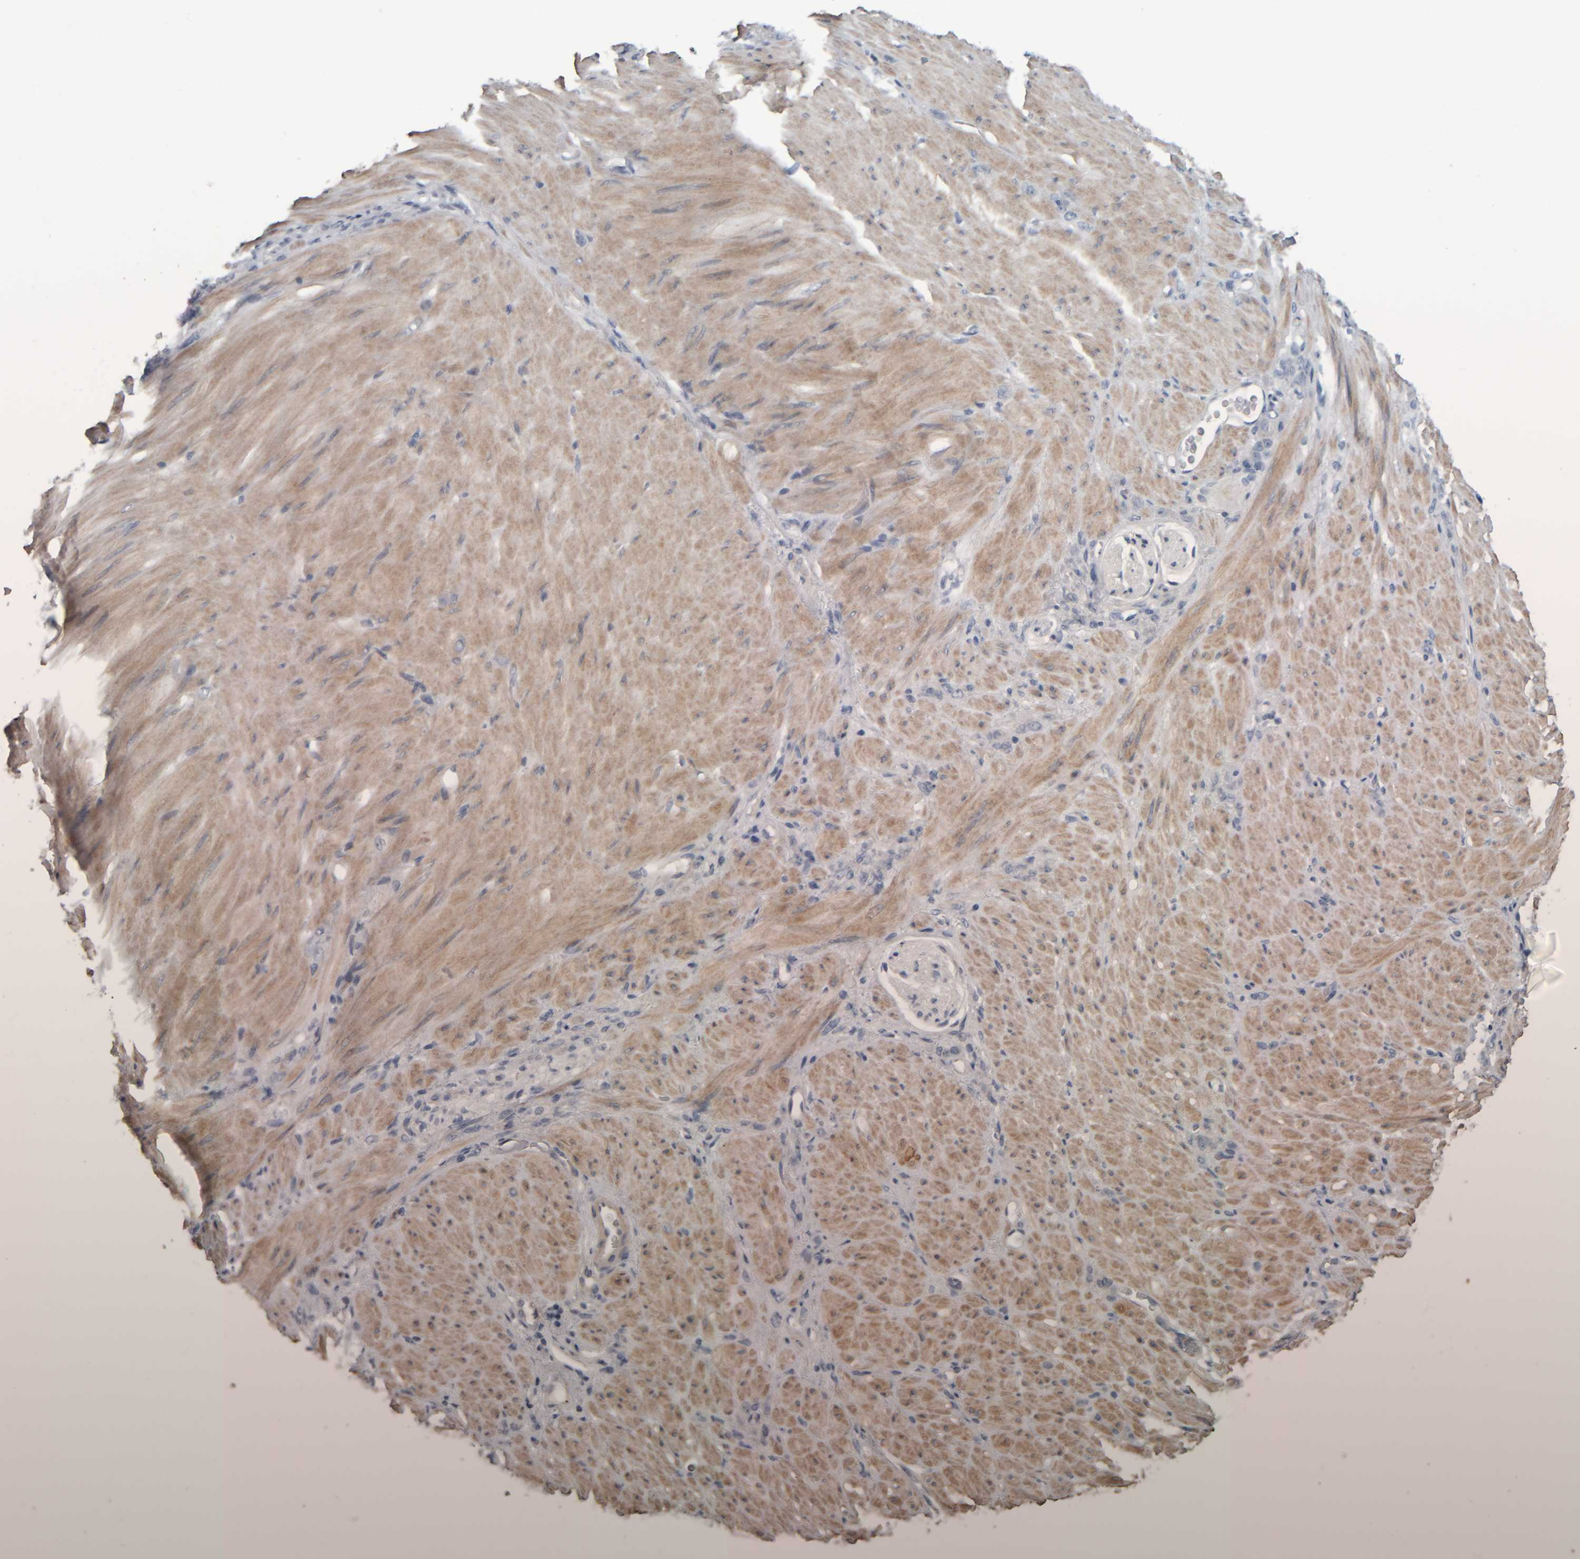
{"staining": {"intensity": "negative", "quantity": "none", "location": "none"}, "tissue": "stomach cancer", "cell_type": "Tumor cells", "image_type": "cancer", "snomed": [{"axis": "morphology", "description": "Normal tissue, NOS"}, {"axis": "morphology", "description": "Adenocarcinoma, NOS"}, {"axis": "topography", "description": "Stomach"}], "caption": "This is an immunohistochemistry (IHC) photomicrograph of stomach cancer (adenocarcinoma). There is no expression in tumor cells.", "gene": "CAVIN4", "patient": {"sex": "male", "age": 82}}